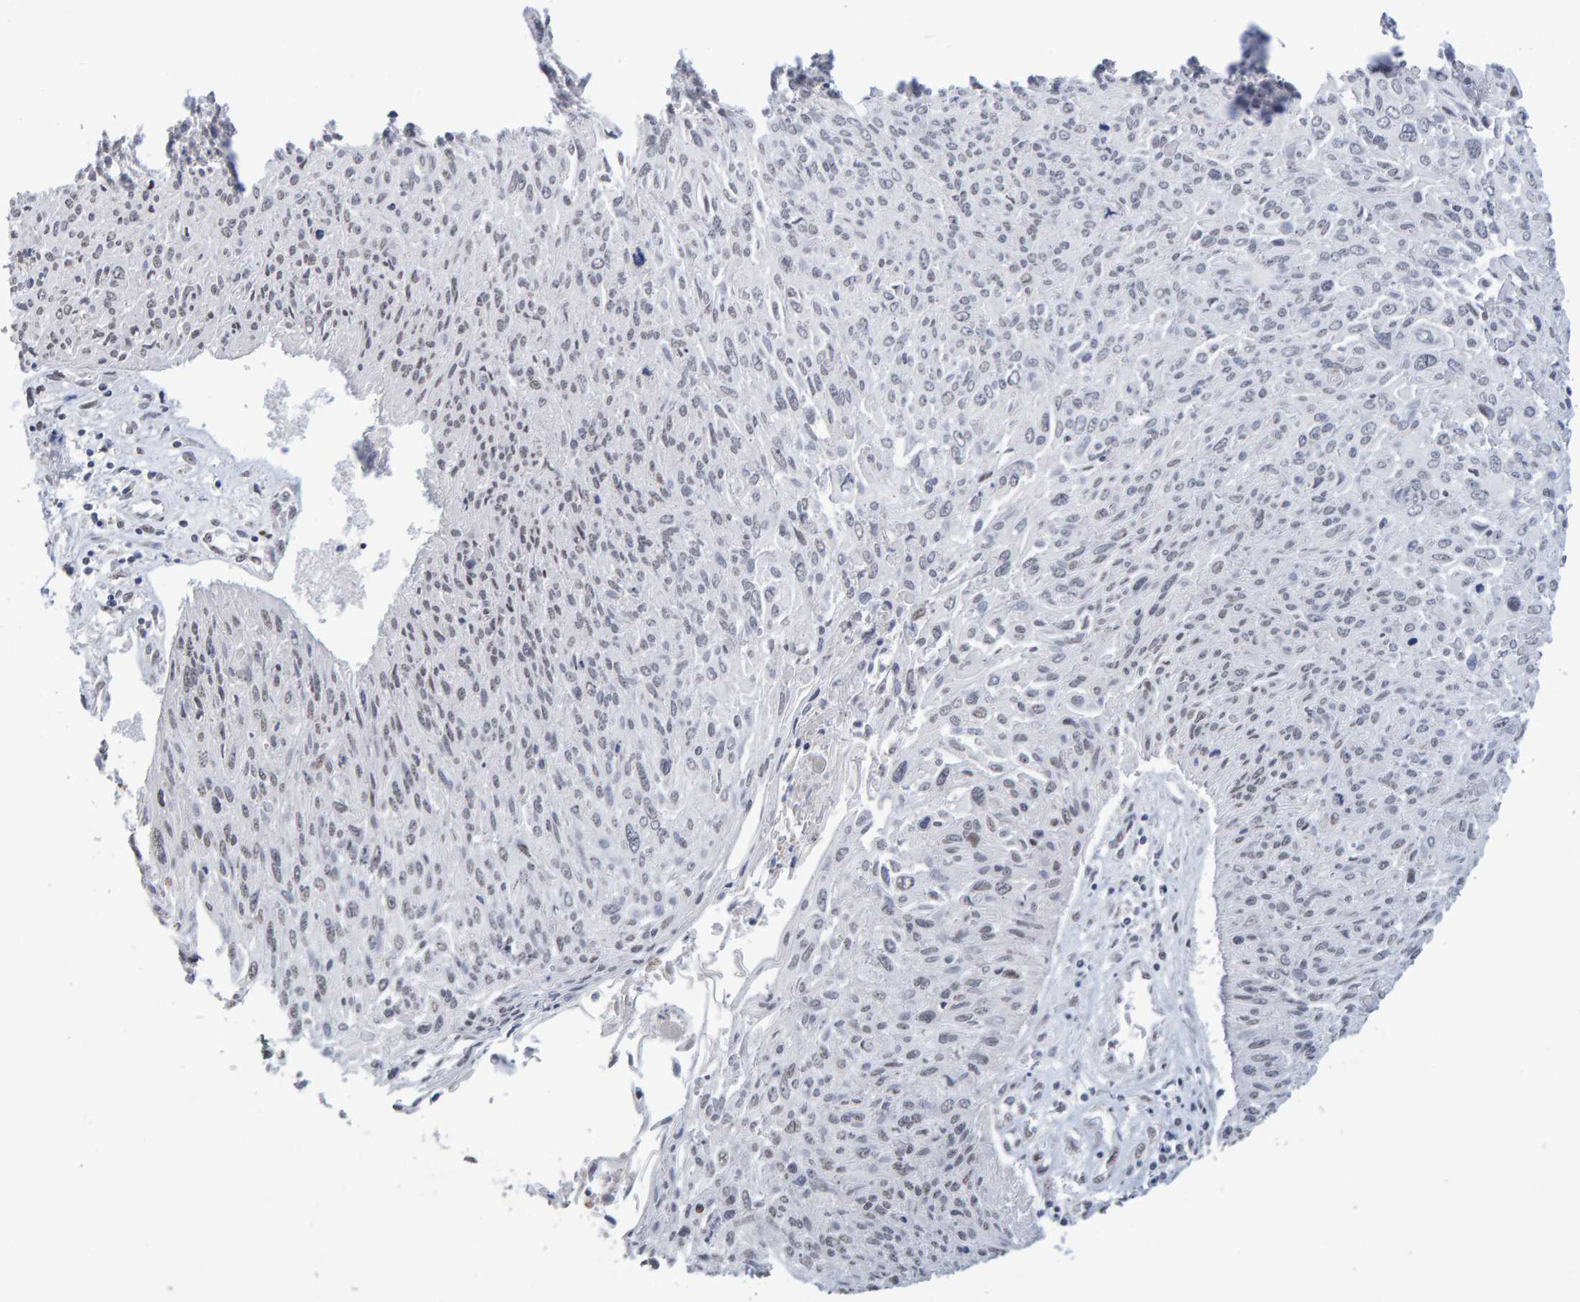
{"staining": {"intensity": "negative", "quantity": "none", "location": "none"}, "tissue": "cervical cancer", "cell_type": "Tumor cells", "image_type": "cancer", "snomed": [{"axis": "morphology", "description": "Squamous cell carcinoma, NOS"}, {"axis": "topography", "description": "Cervix"}], "caption": "High magnification brightfield microscopy of cervical cancer stained with DAB (brown) and counterstained with hematoxylin (blue): tumor cells show no significant expression.", "gene": "USP43", "patient": {"sex": "female", "age": 51}}